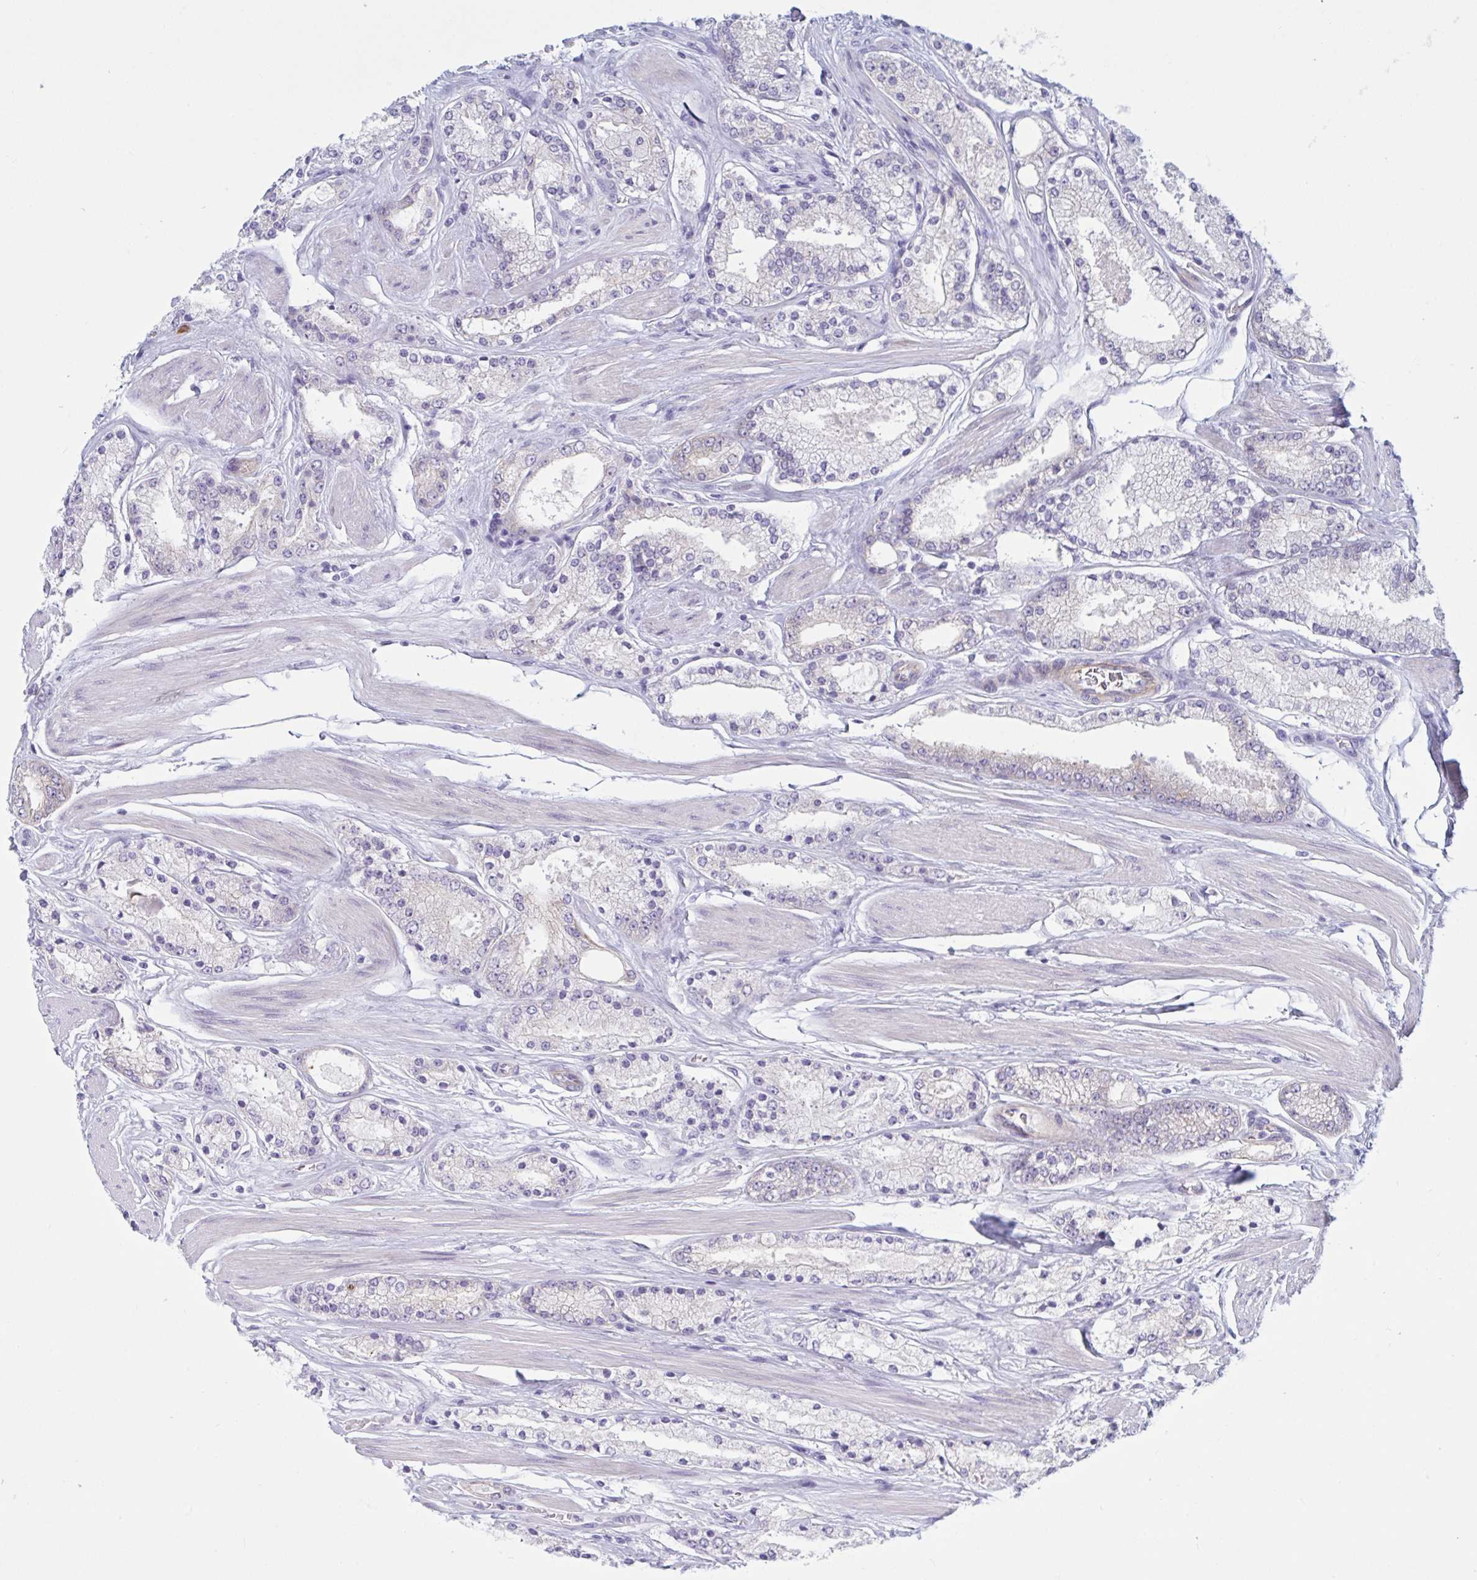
{"staining": {"intensity": "negative", "quantity": "none", "location": "none"}, "tissue": "prostate cancer", "cell_type": "Tumor cells", "image_type": "cancer", "snomed": [{"axis": "morphology", "description": "Adenocarcinoma, High grade"}, {"axis": "topography", "description": "Prostate"}], "caption": "High power microscopy histopathology image of an immunohistochemistry micrograph of prostate cancer (high-grade adenocarcinoma), revealing no significant staining in tumor cells.", "gene": "TNNI2", "patient": {"sex": "male", "age": 63}}